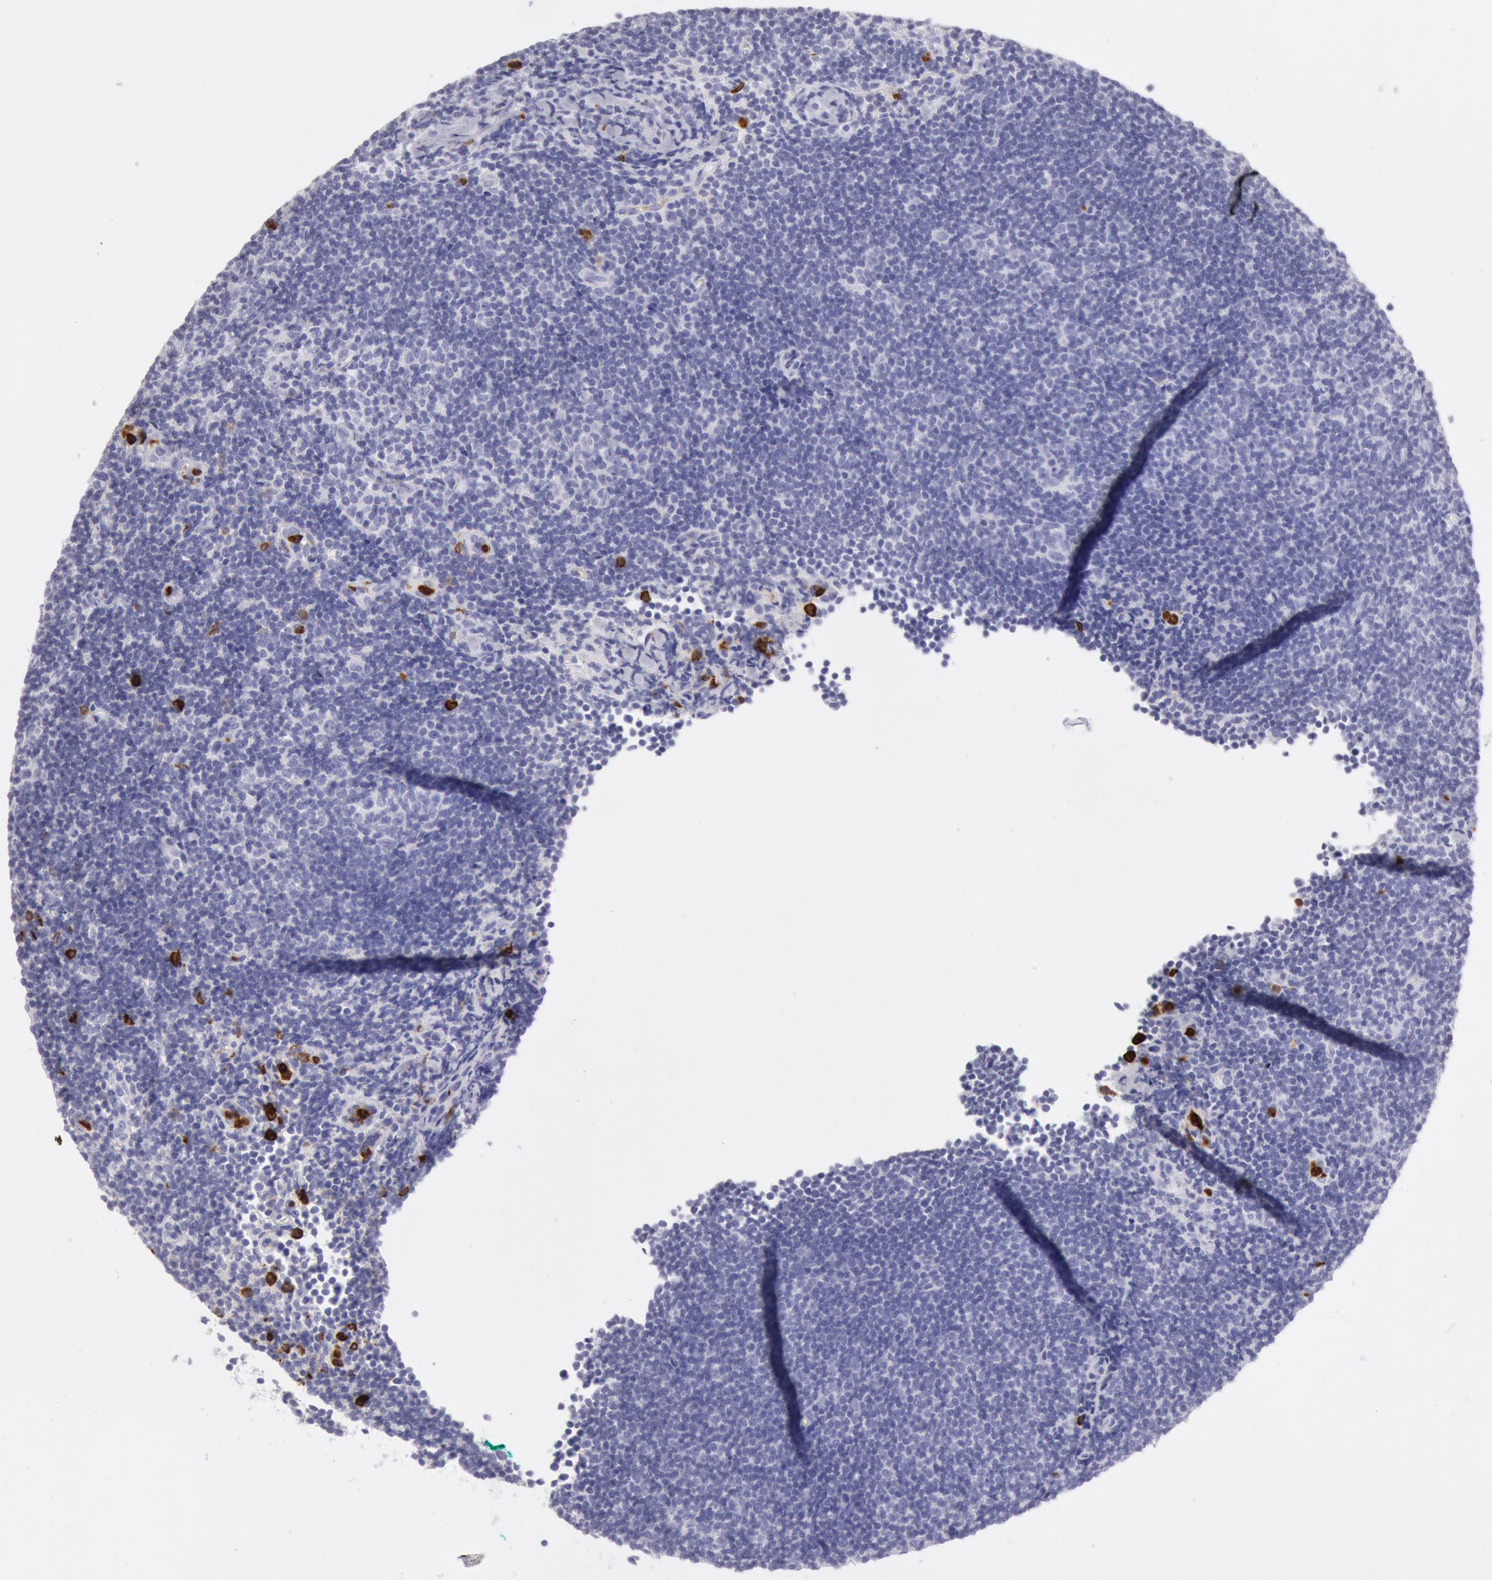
{"staining": {"intensity": "negative", "quantity": "none", "location": "none"}, "tissue": "lymphoma", "cell_type": "Tumor cells", "image_type": "cancer", "snomed": [{"axis": "morphology", "description": "Malignant lymphoma, non-Hodgkin's type, Low grade"}, {"axis": "topography", "description": "Lymph node"}], "caption": "The histopathology image demonstrates no staining of tumor cells in low-grade malignant lymphoma, non-Hodgkin's type.", "gene": "FCN1", "patient": {"sex": "male", "age": 49}}